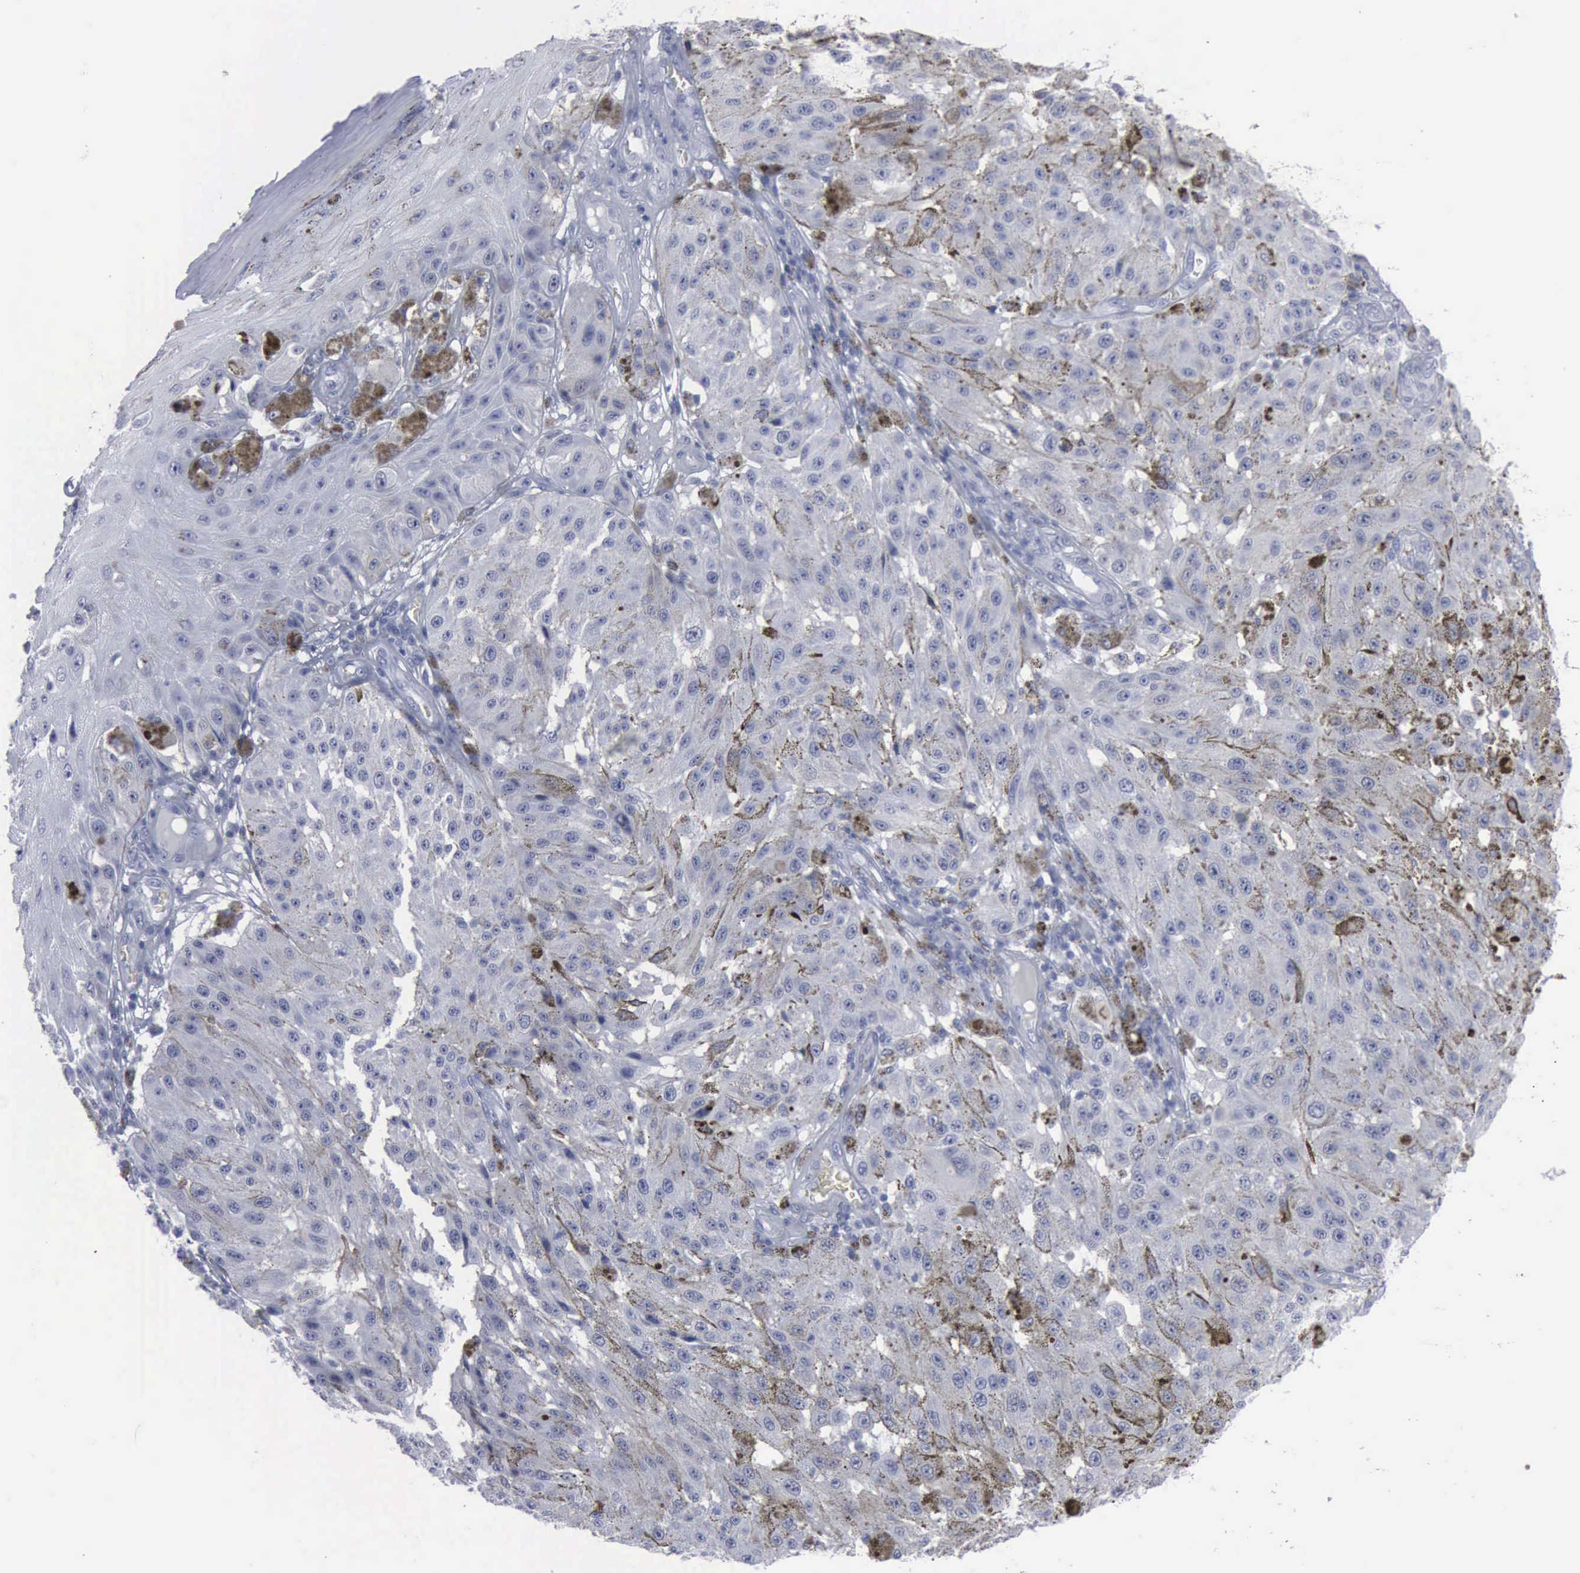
{"staining": {"intensity": "negative", "quantity": "none", "location": "none"}, "tissue": "melanoma", "cell_type": "Tumor cells", "image_type": "cancer", "snomed": [{"axis": "morphology", "description": "Malignant melanoma, NOS"}, {"axis": "topography", "description": "Skin"}], "caption": "Immunohistochemical staining of human malignant melanoma demonstrates no significant positivity in tumor cells. The staining is performed using DAB (3,3'-diaminobenzidine) brown chromogen with nuclei counter-stained in using hematoxylin.", "gene": "VCAM1", "patient": {"sex": "female", "age": 64}}